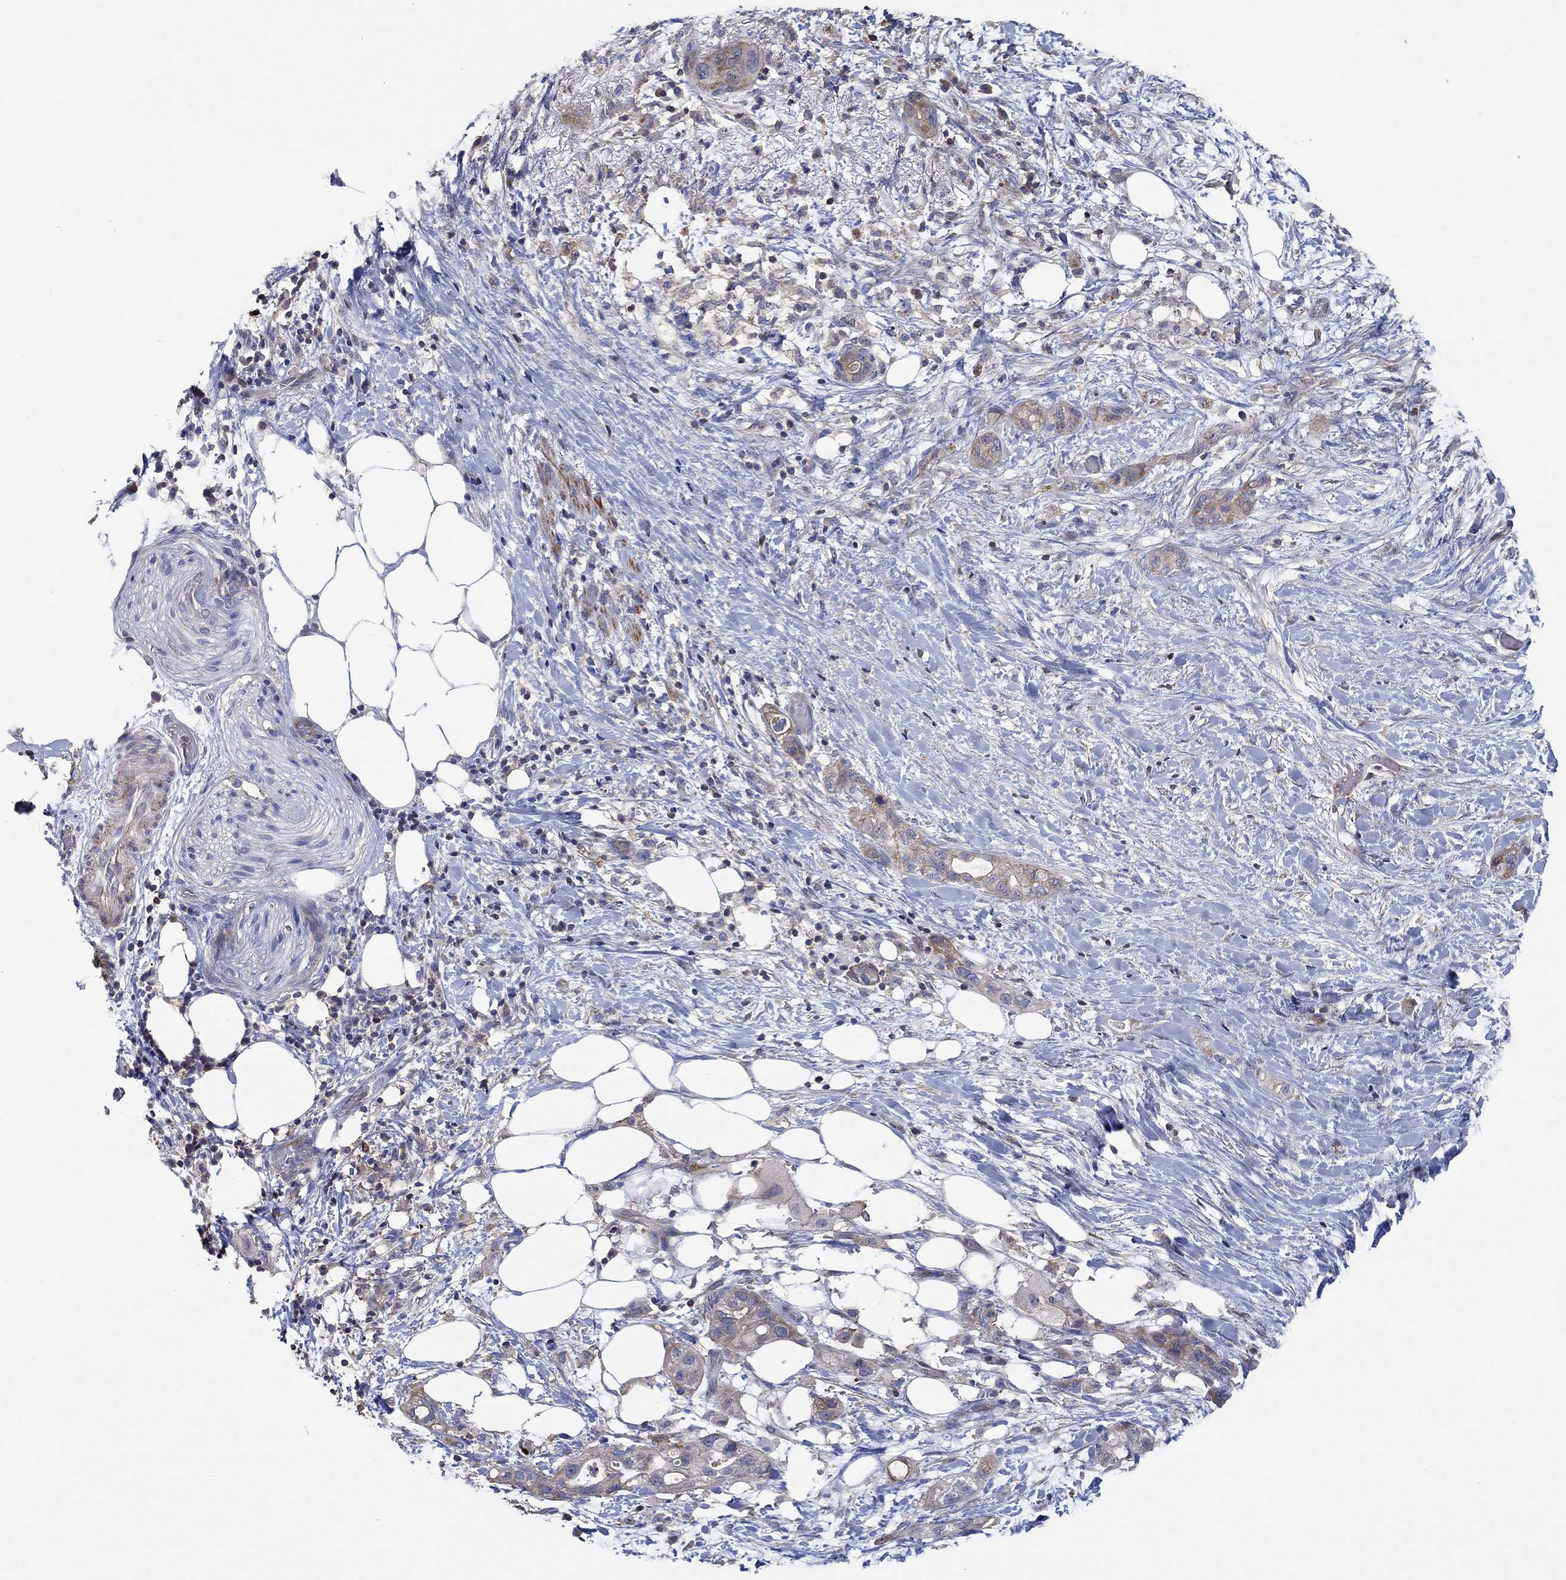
{"staining": {"intensity": "moderate", "quantity": "<25%", "location": "cytoplasmic/membranous"}, "tissue": "pancreatic cancer", "cell_type": "Tumor cells", "image_type": "cancer", "snomed": [{"axis": "morphology", "description": "Adenocarcinoma, NOS"}, {"axis": "topography", "description": "Pancreas"}], "caption": "Human pancreatic cancer stained with a protein marker shows moderate staining in tumor cells.", "gene": "TNFAIP8L3", "patient": {"sex": "female", "age": 72}}